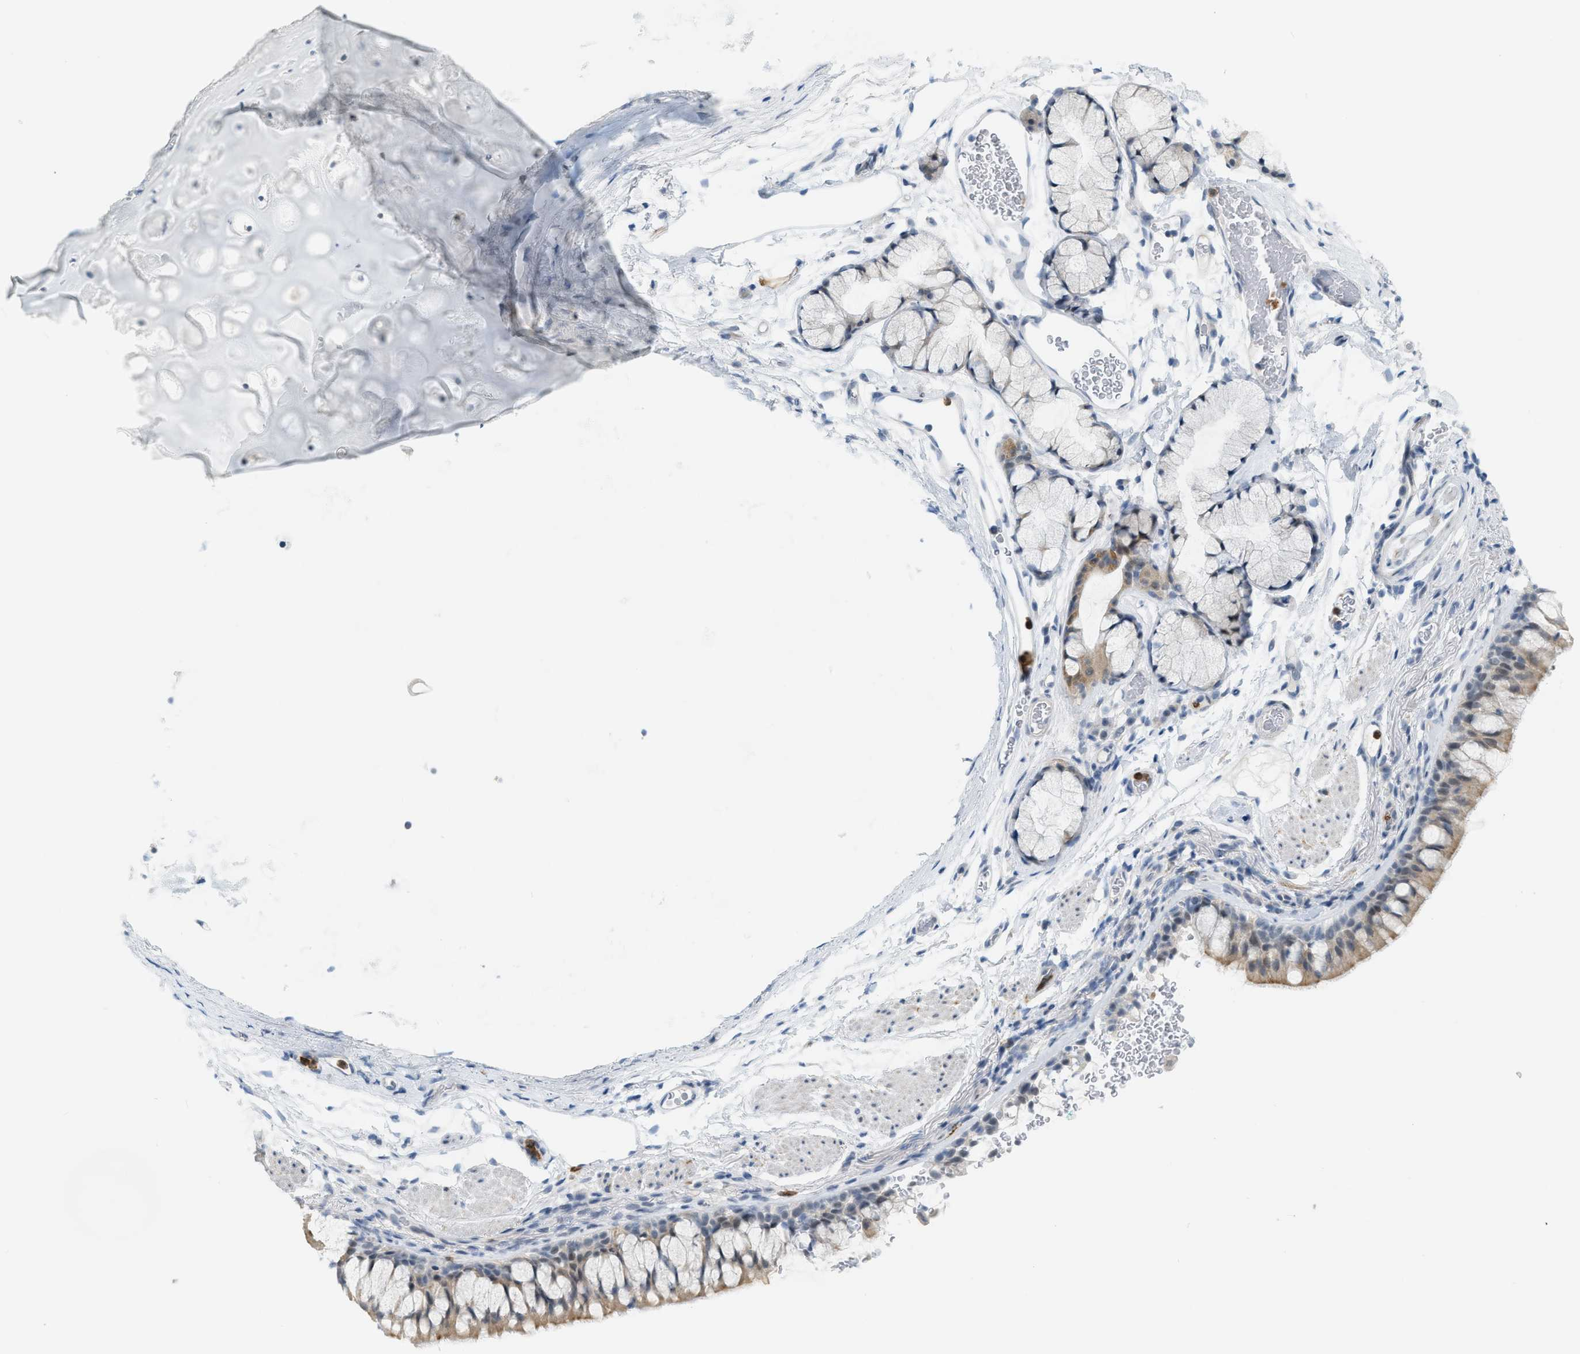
{"staining": {"intensity": "moderate", "quantity": ">75%", "location": "cytoplasmic/membranous"}, "tissue": "bronchus", "cell_type": "Respiratory epithelial cells", "image_type": "normal", "snomed": [{"axis": "morphology", "description": "Normal tissue, NOS"}, {"axis": "topography", "description": "Cartilage tissue"}, {"axis": "topography", "description": "Bronchus"}], "caption": "Immunohistochemical staining of normal human bronchus reveals >75% levels of moderate cytoplasmic/membranous protein expression in approximately >75% of respiratory epithelial cells.", "gene": "ZNF408", "patient": {"sex": "female", "age": 53}}